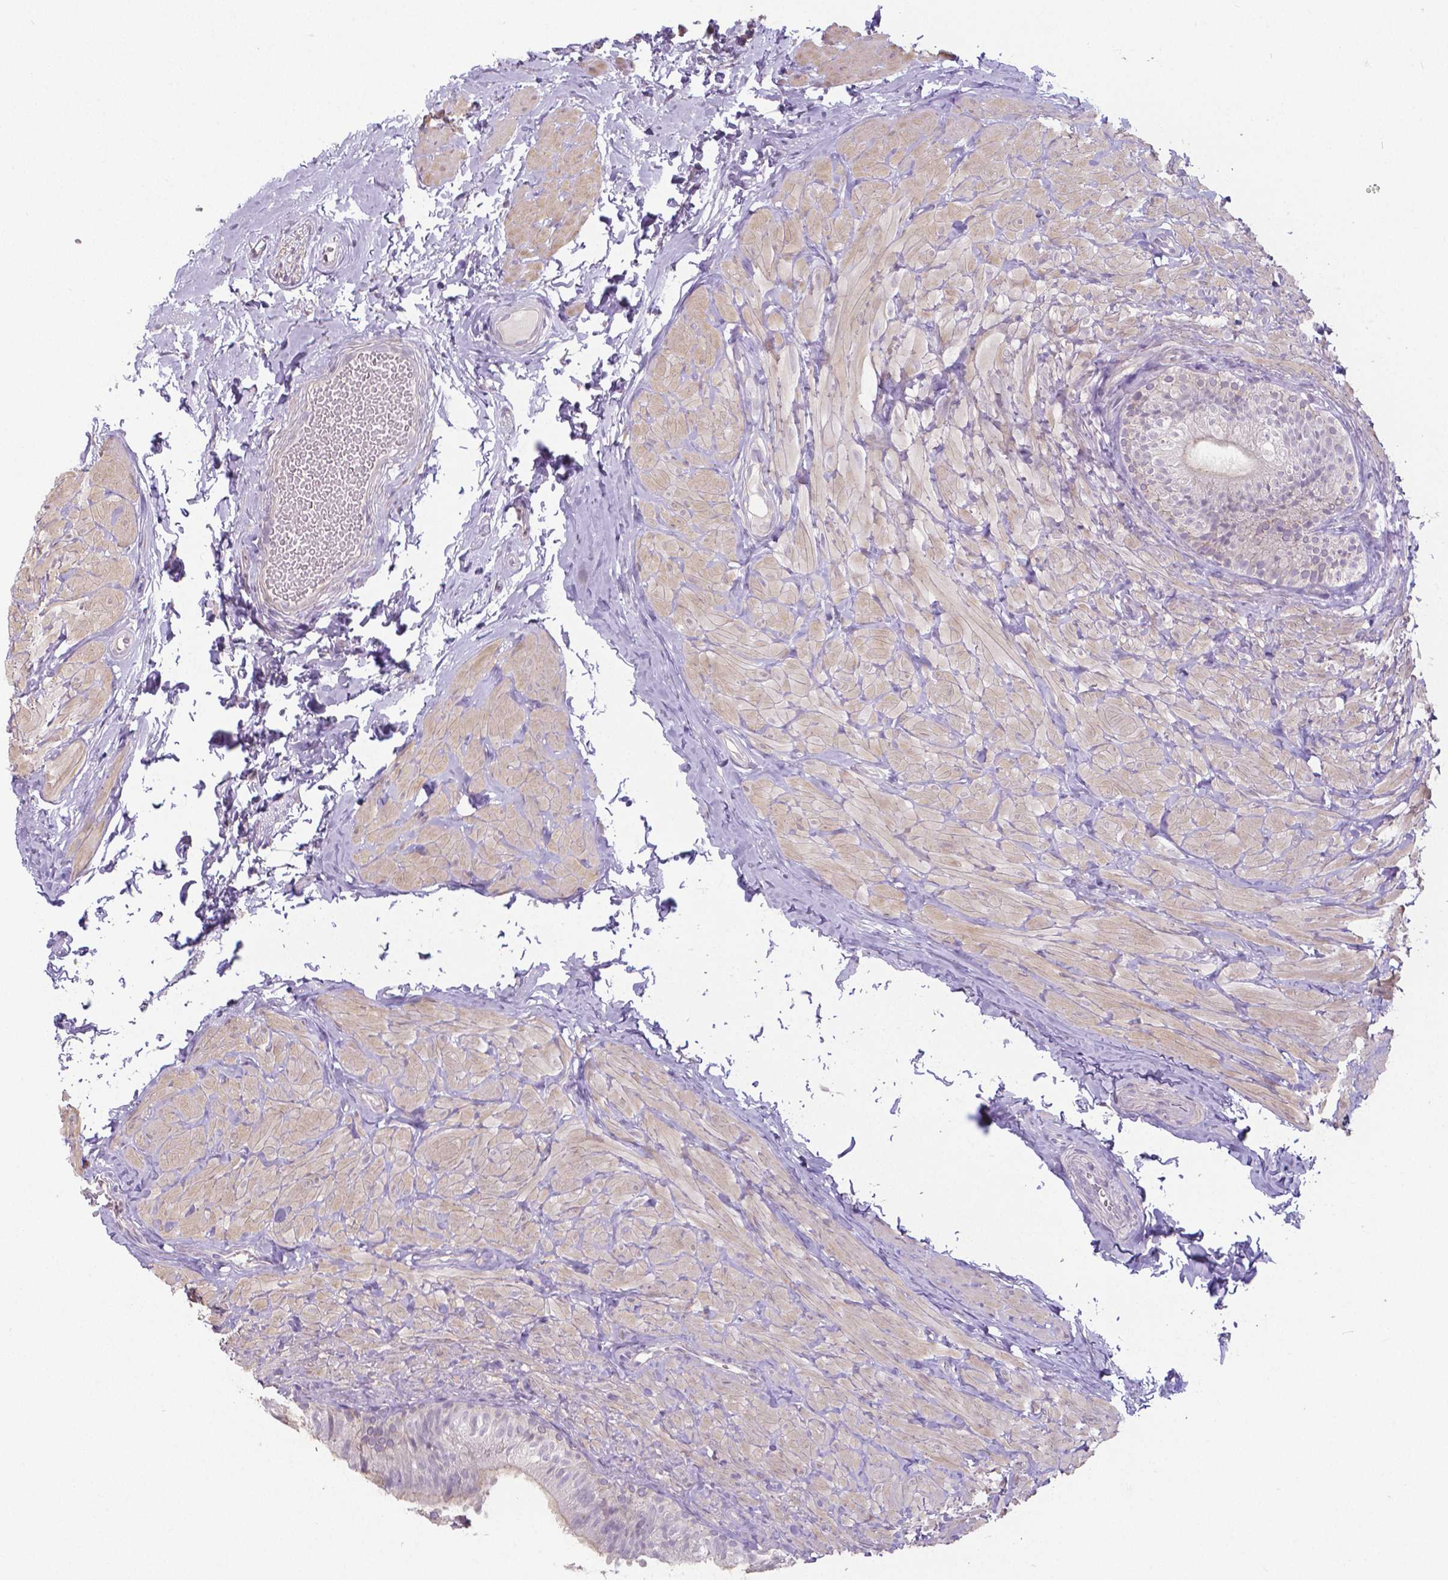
{"staining": {"intensity": "negative", "quantity": "none", "location": "none"}, "tissue": "epididymis", "cell_type": "Glandular cells", "image_type": "normal", "snomed": [{"axis": "morphology", "description": "Normal tissue, NOS"}, {"axis": "topography", "description": "Epididymis, spermatic cord, NOS"}, {"axis": "topography", "description": "Epididymis"}, {"axis": "topography", "description": "Peripheral nerve tissue"}], "caption": "Glandular cells show no significant protein positivity in benign epididymis.", "gene": "CRMP1", "patient": {"sex": "male", "age": 29}}